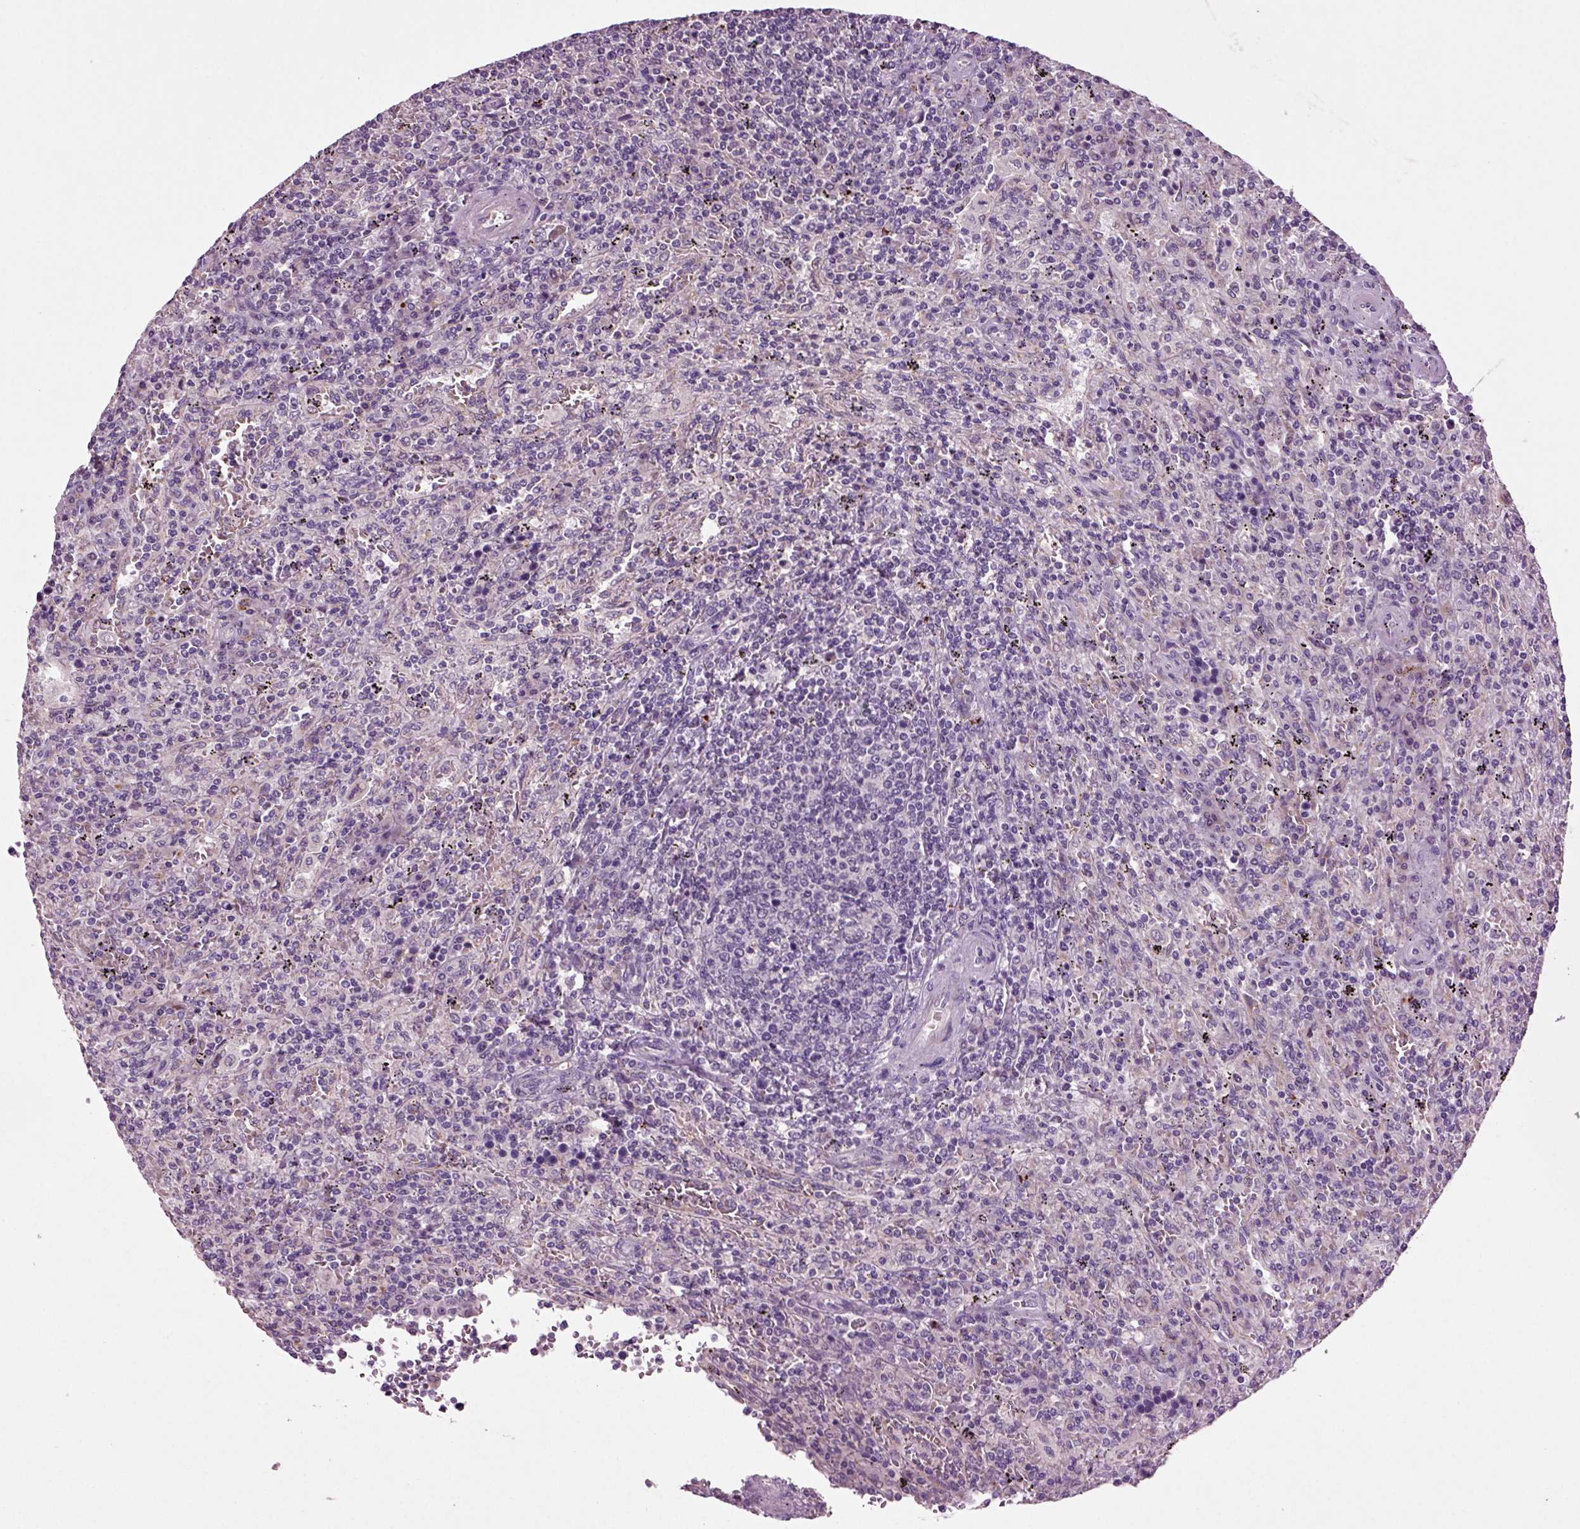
{"staining": {"intensity": "negative", "quantity": "none", "location": "none"}, "tissue": "lymphoma", "cell_type": "Tumor cells", "image_type": "cancer", "snomed": [{"axis": "morphology", "description": "Malignant lymphoma, non-Hodgkin's type, Low grade"}, {"axis": "topography", "description": "Spleen"}], "caption": "The immunohistochemistry micrograph has no significant expression in tumor cells of low-grade malignant lymphoma, non-Hodgkin's type tissue.", "gene": "SLC17A6", "patient": {"sex": "male", "age": 62}}